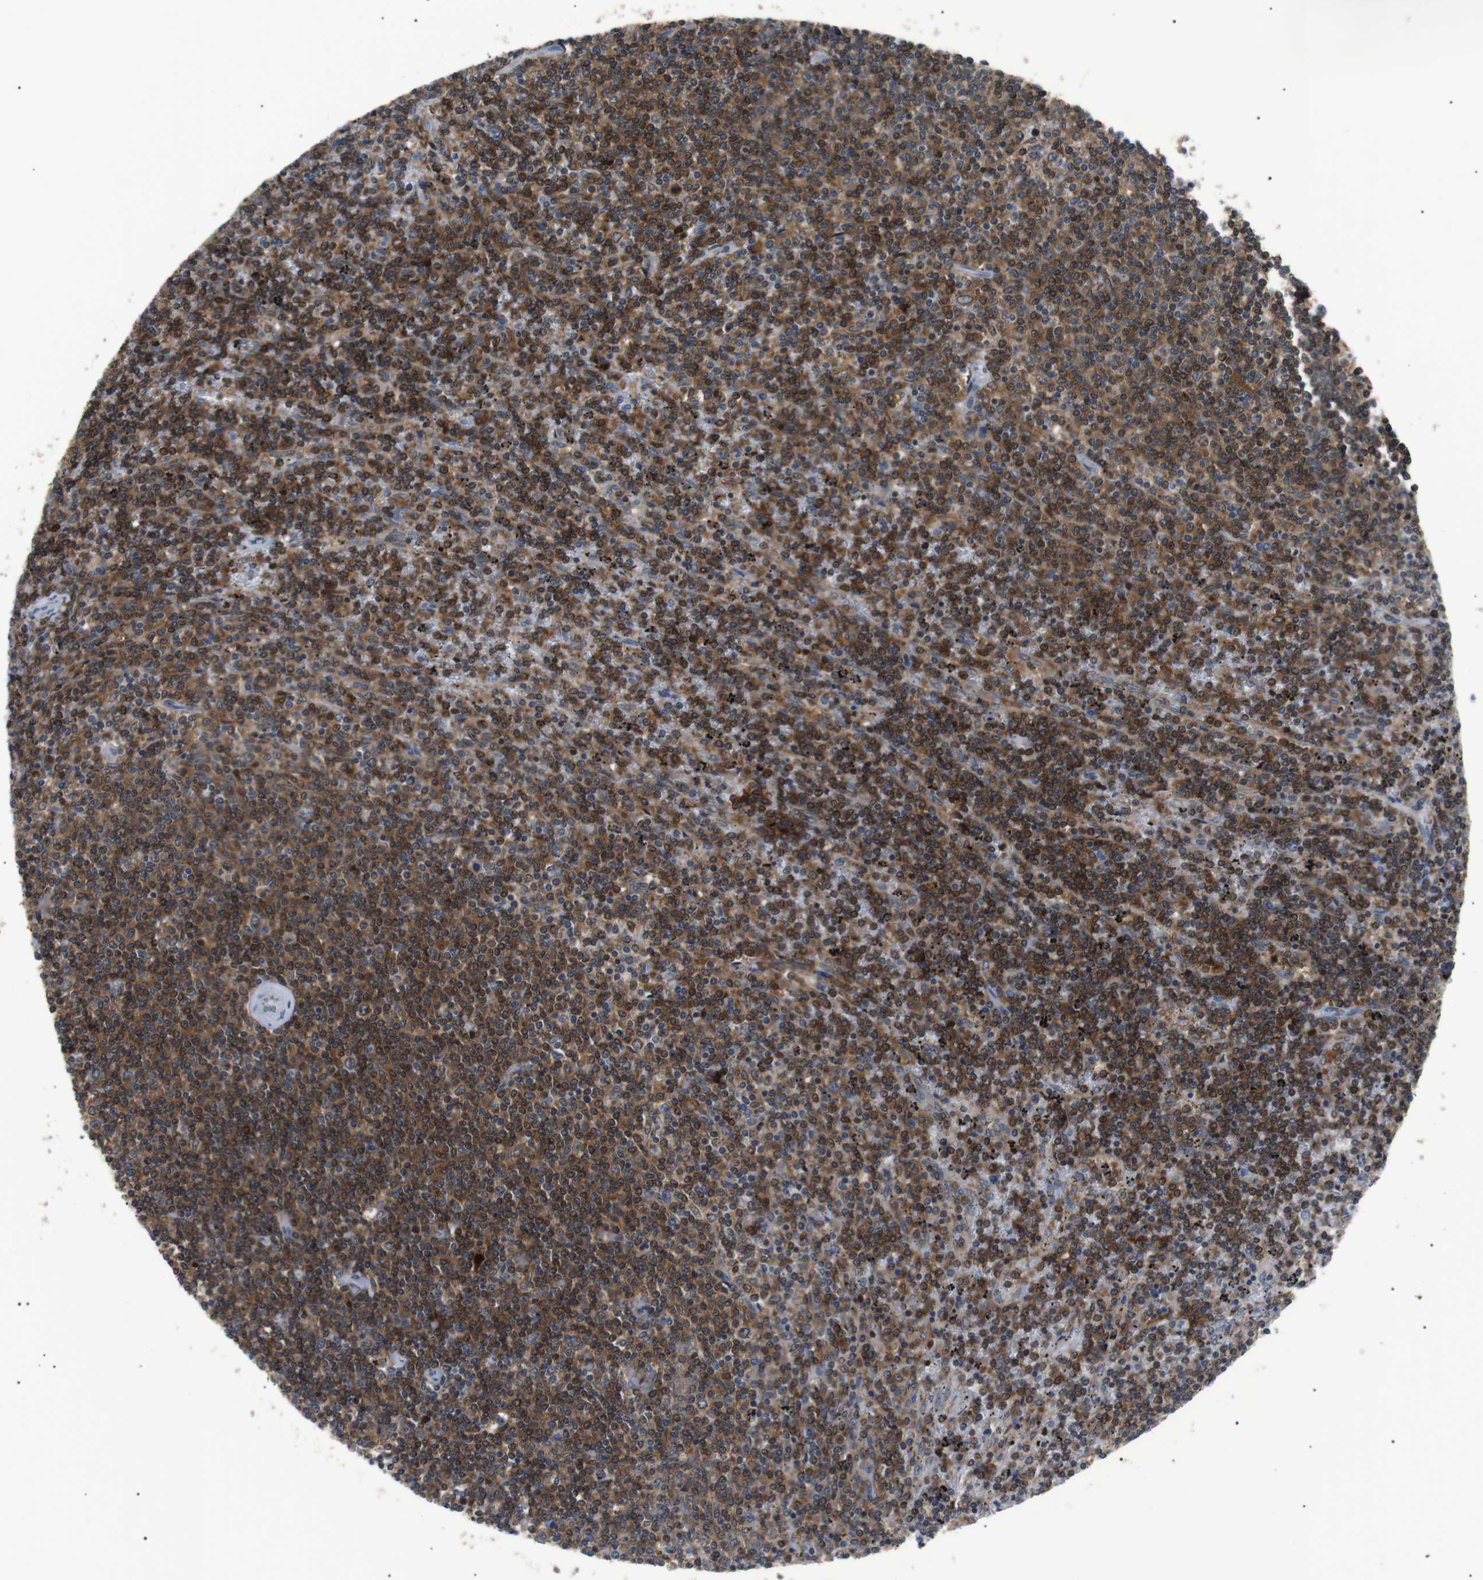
{"staining": {"intensity": "moderate", "quantity": ">75%", "location": "cytoplasmic/membranous"}, "tissue": "lymphoma", "cell_type": "Tumor cells", "image_type": "cancer", "snomed": [{"axis": "morphology", "description": "Malignant lymphoma, non-Hodgkin's type, Low grade"}, {"axis": "topography", "description": "Spleen"}], "caption": "Immunohistochemistry micrograph of human malignant lymphoma, non-Hodgkin's type (low-grade) stained for a protein (brown), which shows medium levels of moderate cytoplasmic/membranous expression in about >75% of tumor cells.", "gene": "RAB9A", "patient": {"sex": "female", "age": 50}}